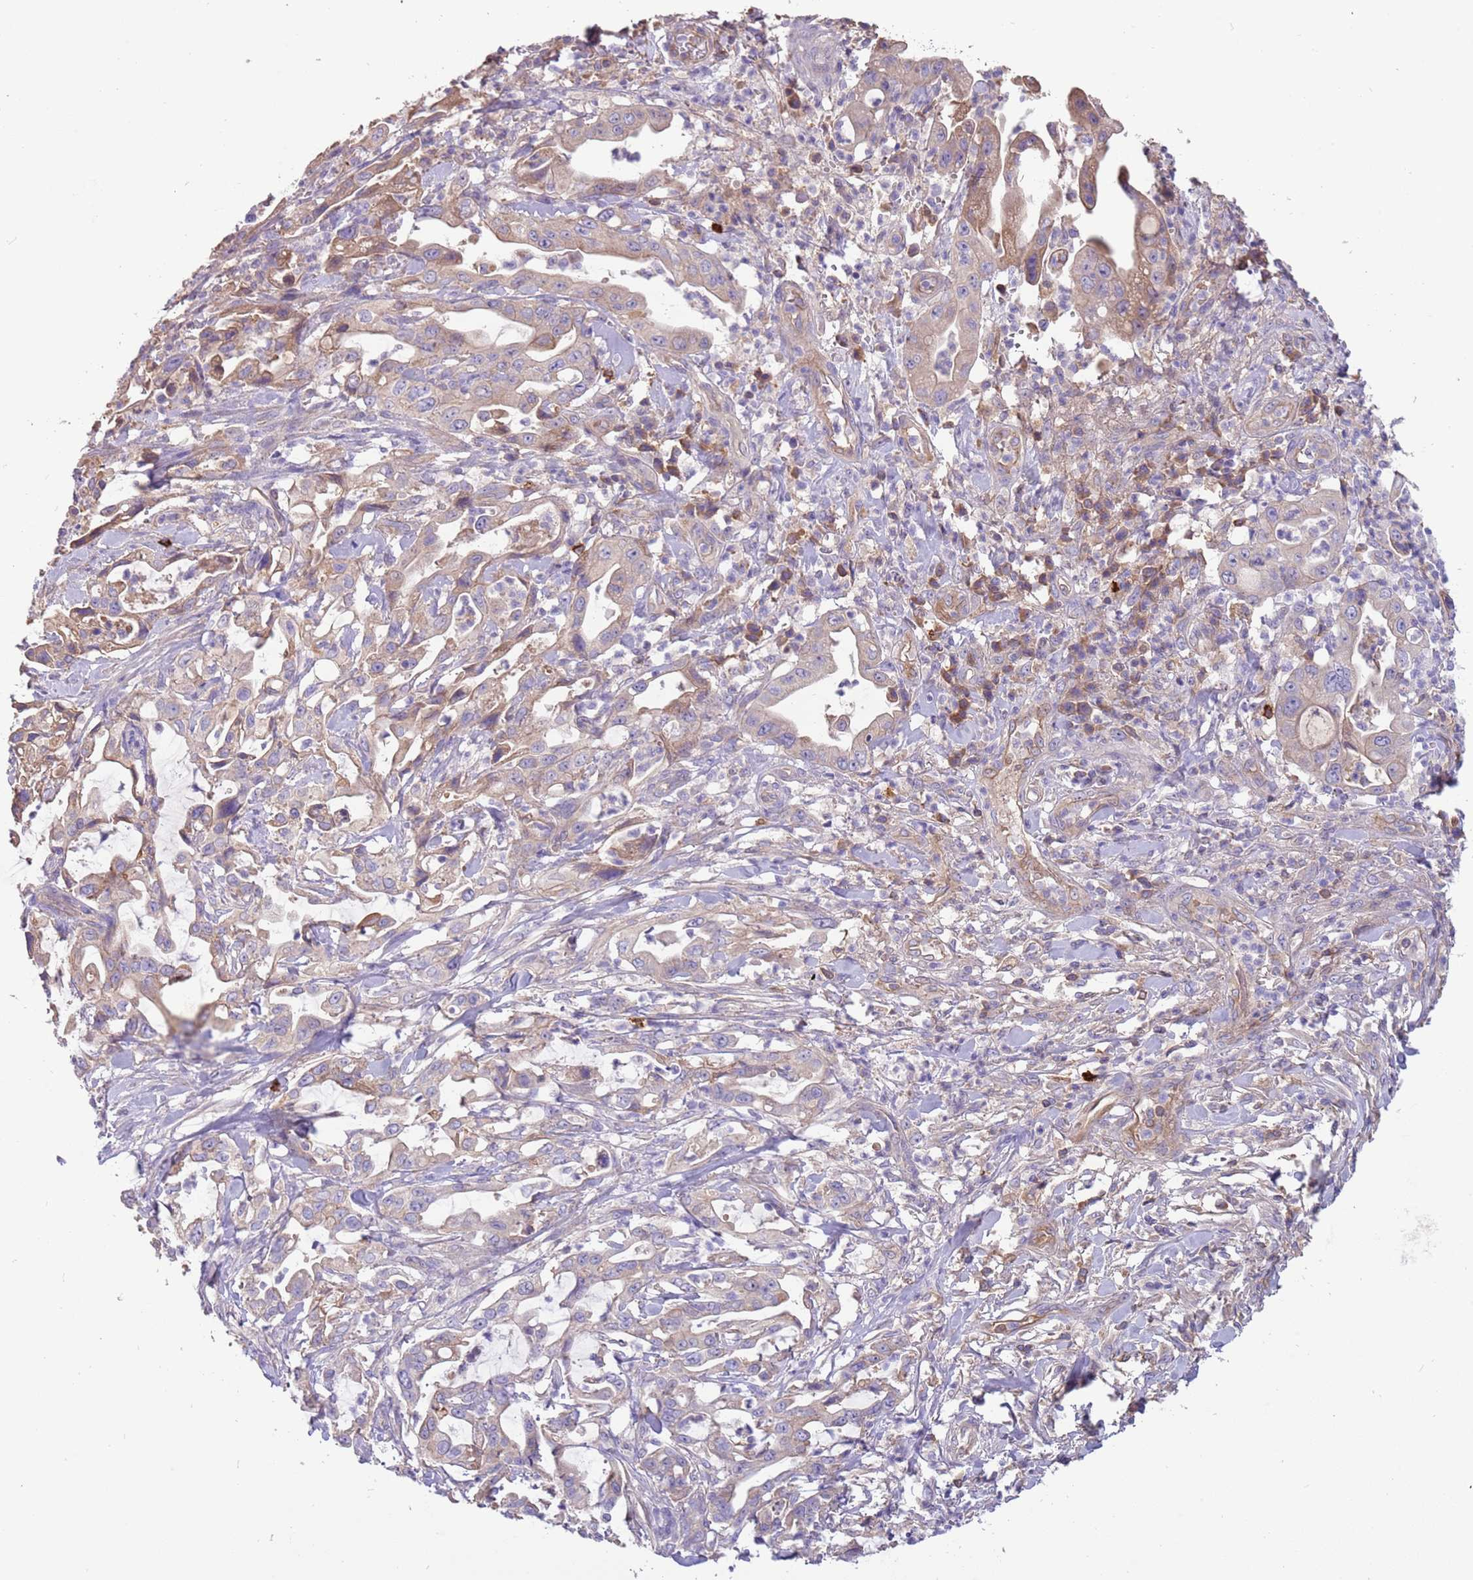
{"staining": {"intensity": "weak", "quantity": "<25%", "location": "cytoplasmic/membranous"}, "tissue": "pancreatic cancer", "cell_type": "Tumor cells", "image_type": "cancer", "snomed": [{"axis": "morphology", "description": "Adenocarcinoma, NOS"}, {"axis": "topography", "description": "Pancreas"}], "caption": "Tumor cells show no significant positivity in pancreatic adenocarcinoma.", "gene": "TRMO", "patient": {"sex": "female", "age": 61}}